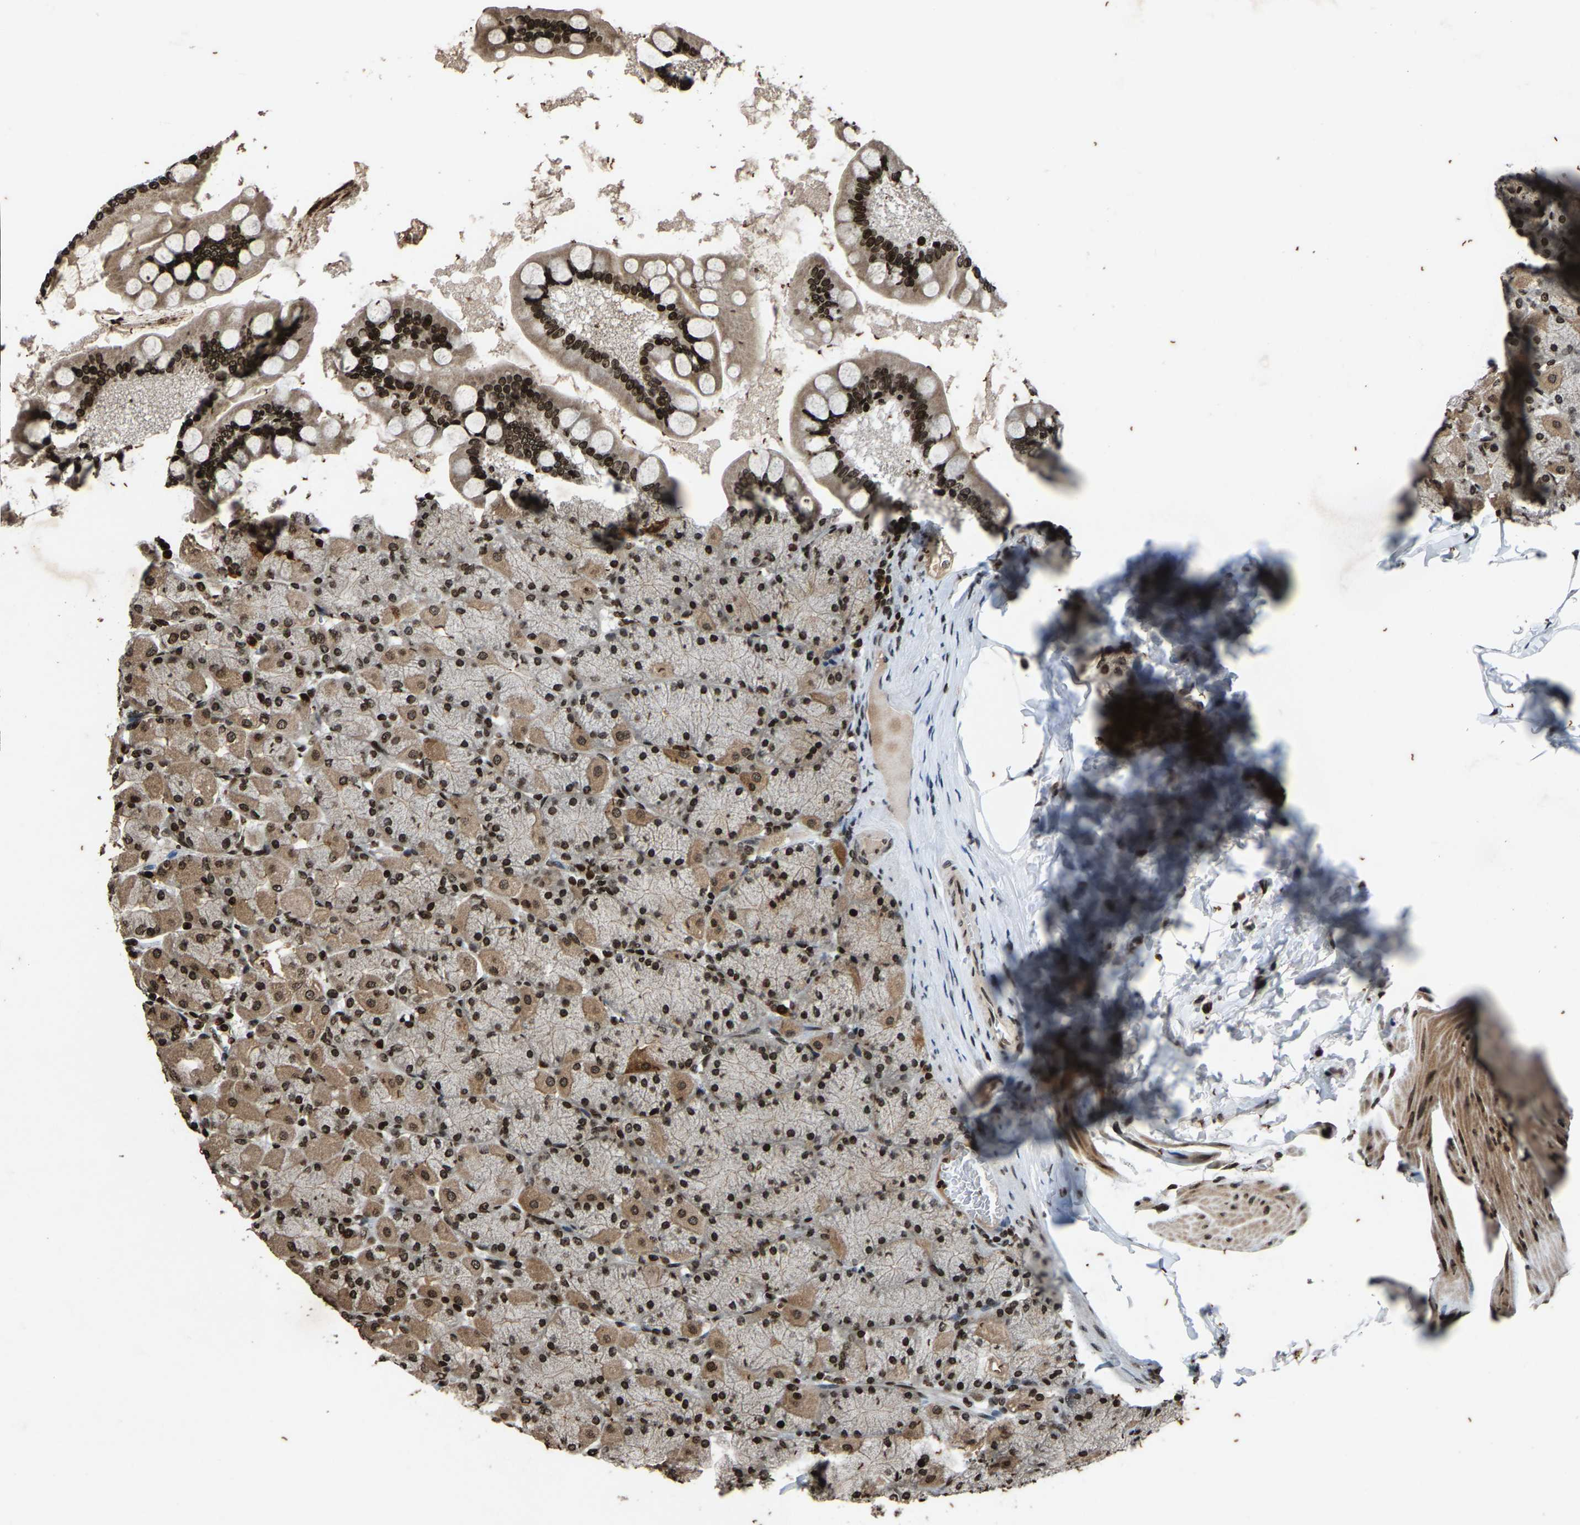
{"staining": {"intensity": "strong", "quantity": ">75%", "location": "cytoplasmic/membranous,nuclear"}, "tissue": "stomach", "cell_type": "Glandular cells", "image_type": "normal", "snomed": [{"axis": "morphology", "description": "Normal tissue, NOS"}, {"axis": "topography", "description": "Stomach, upper"}], "caption": "A high amount of strong cytoplasmic/membranous,nuclear positivity is appreciated in about >75% of glandular cells in unremarkable stomach. (Stains: DAB in brown, nuclei in blue, Microscopy: brightfield microscopy at high magnification).", "gene": "H4C1", "patient": {"sex": "female", "age": 56}}